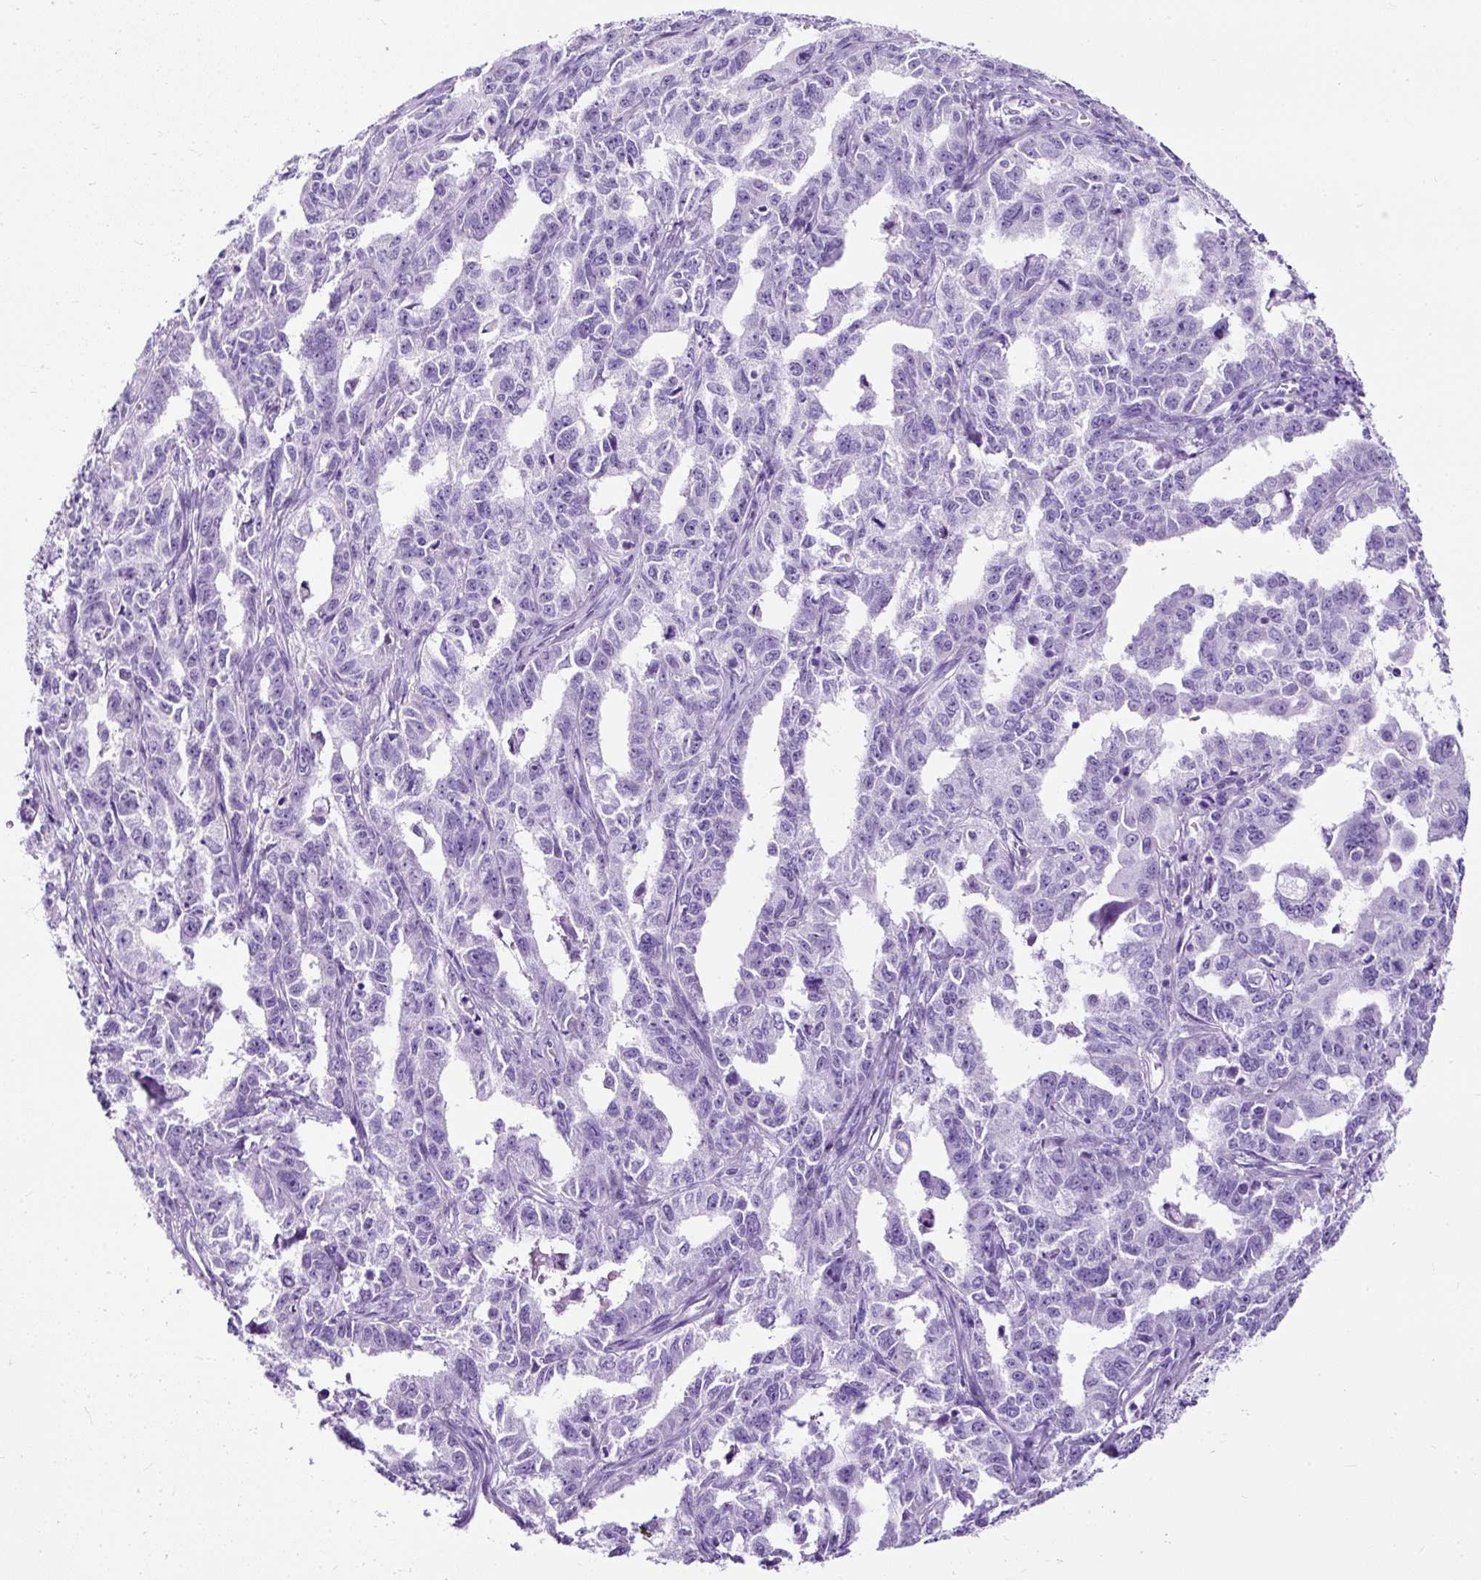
{"staining": {"intensity": "negative", "quantity": "none", "location": "none"}, "tissue": "ovarian cancer", "cell_type": "Tumor cells", "image_type": "cancer", "snomed": [{"axis": "morphology", "description": "Adenocarcinoma, NOS"}, {"axis": "morphology", "description": "Carcinoma, endometroid"}, {"axis": "topography", "description": "Ovary"}], "caption": "This is an immunohistochemistry (IHC) photomicrograph of human ovarian endometroid carcinoma. There is no expression in tumor cells.", "gene": "NTS", "patient": {"sex": "female", "age": 72}}